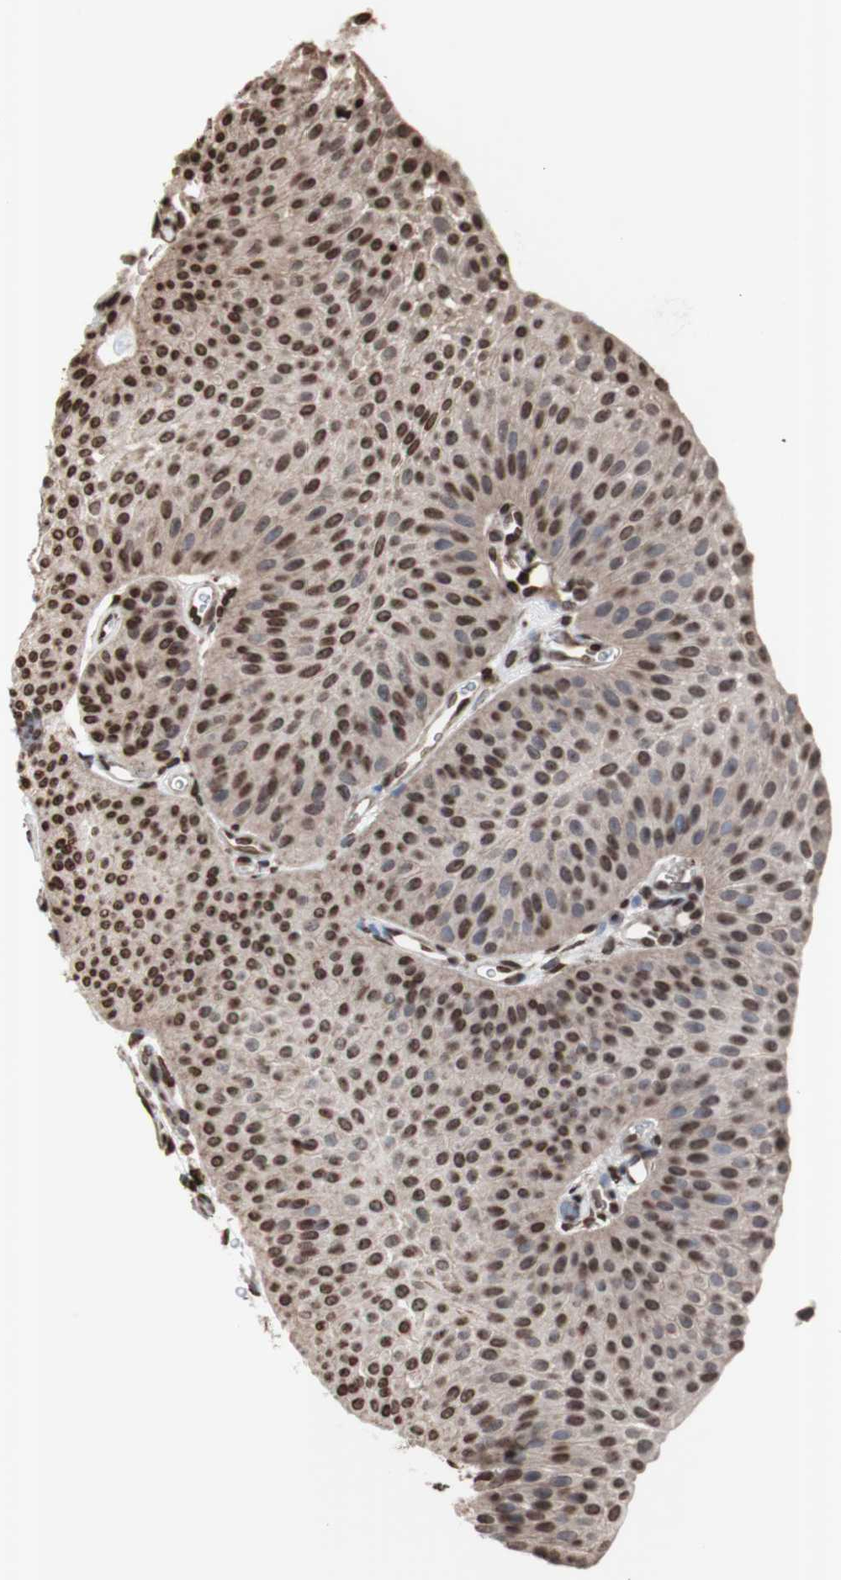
{"staining": {"intensity": "moderate", "quantity": ">75%", "location": "cytoplasmic/membranous,nuclear"}, "tissue": "urothelial cancer", "cell_type": "Tumor cells", "image_type": "cancer", "snomed": [{"axis": "morphology", "description": "Urothelial carcinoma, Low grade"}, {"axis": "topography", "description": "Urinary bladder"}], "caption": "Immunohistochemistry of human low-grade urothelial carcinoma shows medium levels of moderate cytoplasmic/membranous and nuclear staining in about >75% of tumor cells. (brown staining indicates protein expression, while blue staining denotes nuclei).", "gene": "SNAI2", "patient": {"sex": "female", "age": 60}}